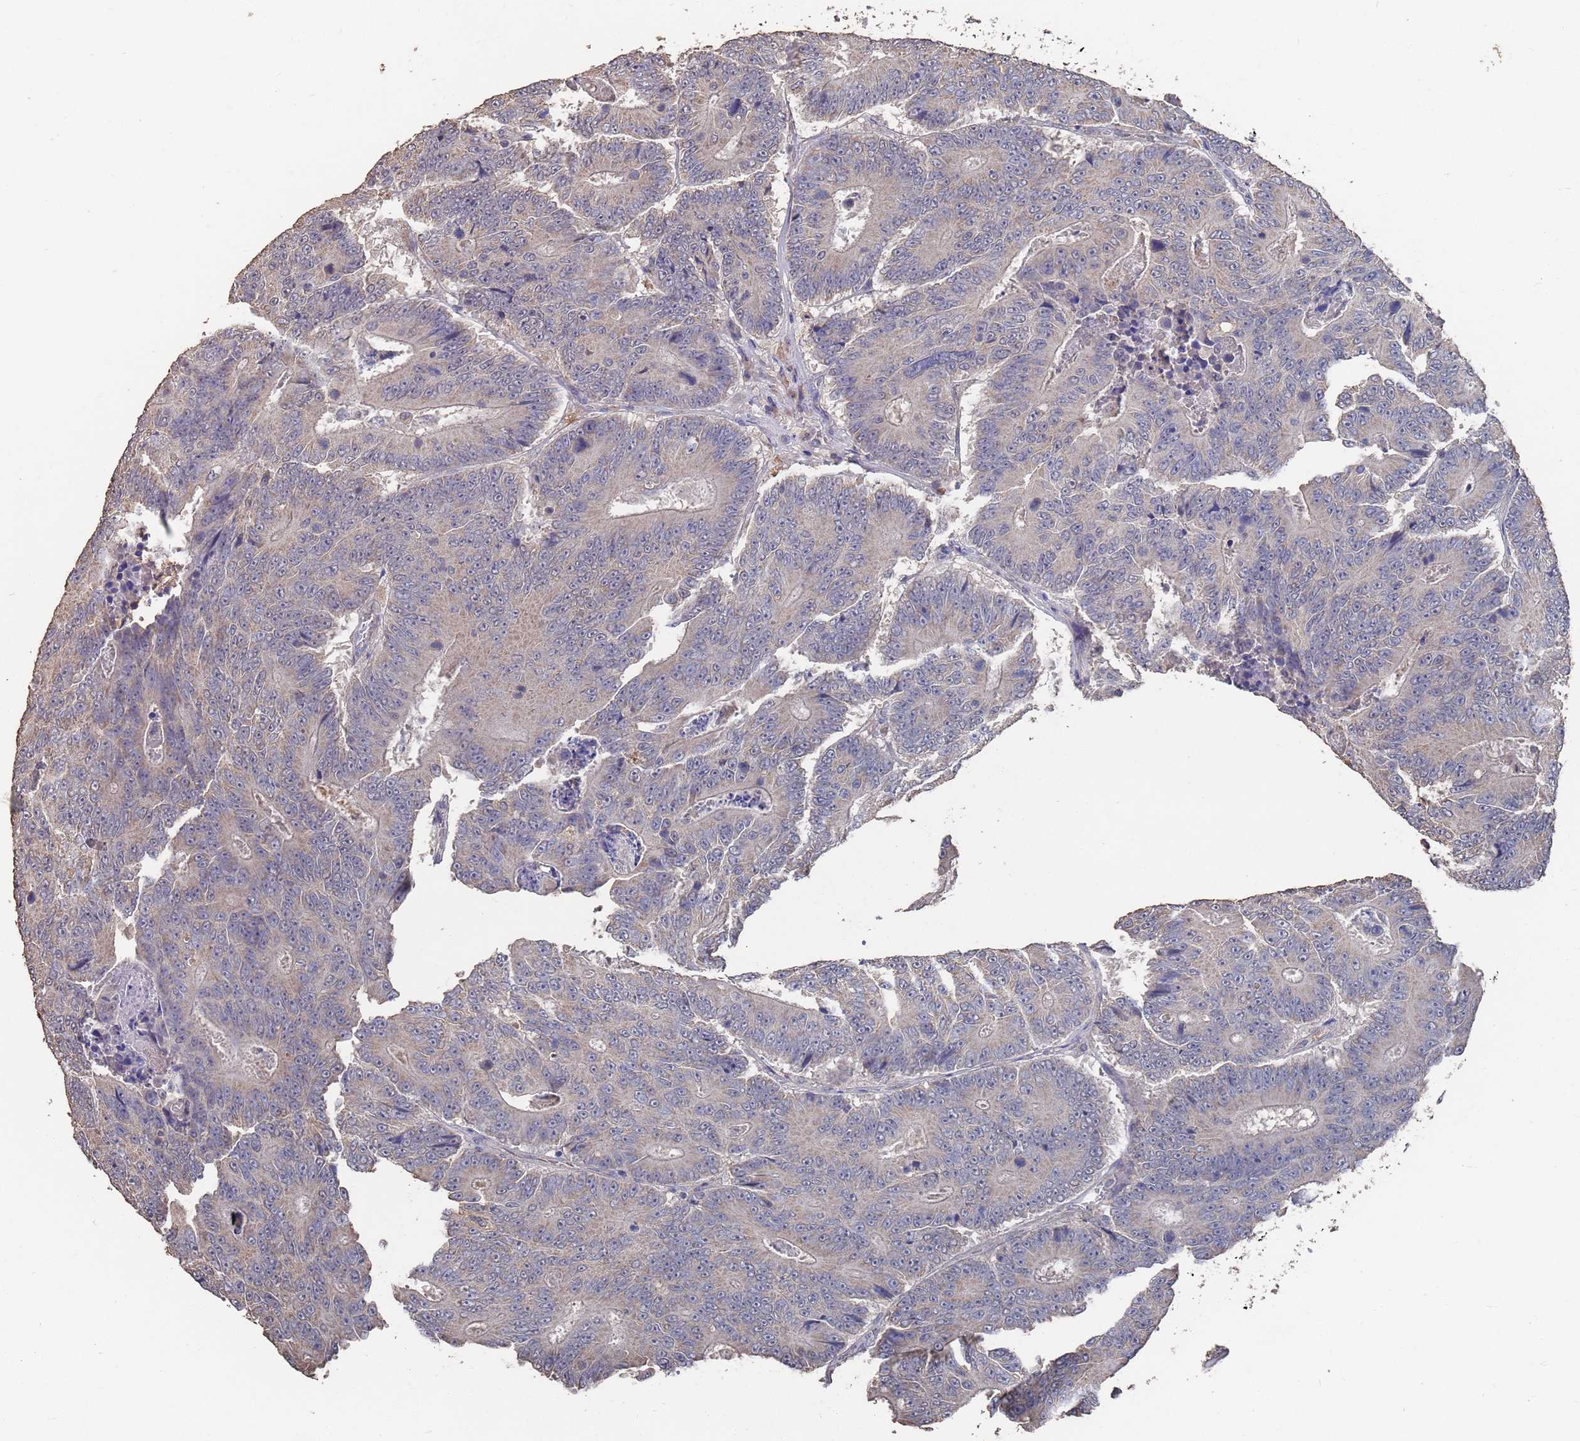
{"staining": {"intensity": "negative", "quantity": "none", "location": "none"}, "tissue": "colorectal cancer", "cell_type": "Tumor cells", "image_type": "cancer", "snomed": [{"axis": "morphology", "description": "Adenocarcinoma, NOS"}, {"axis": "topography", "description": "Colon"}], "caption": "Photomicrograph shows no protein positivity in tumor cells of colorectal cancer tissue.", "gene": "BTBD18", "patient": {"sex": "male", "age": 83}}